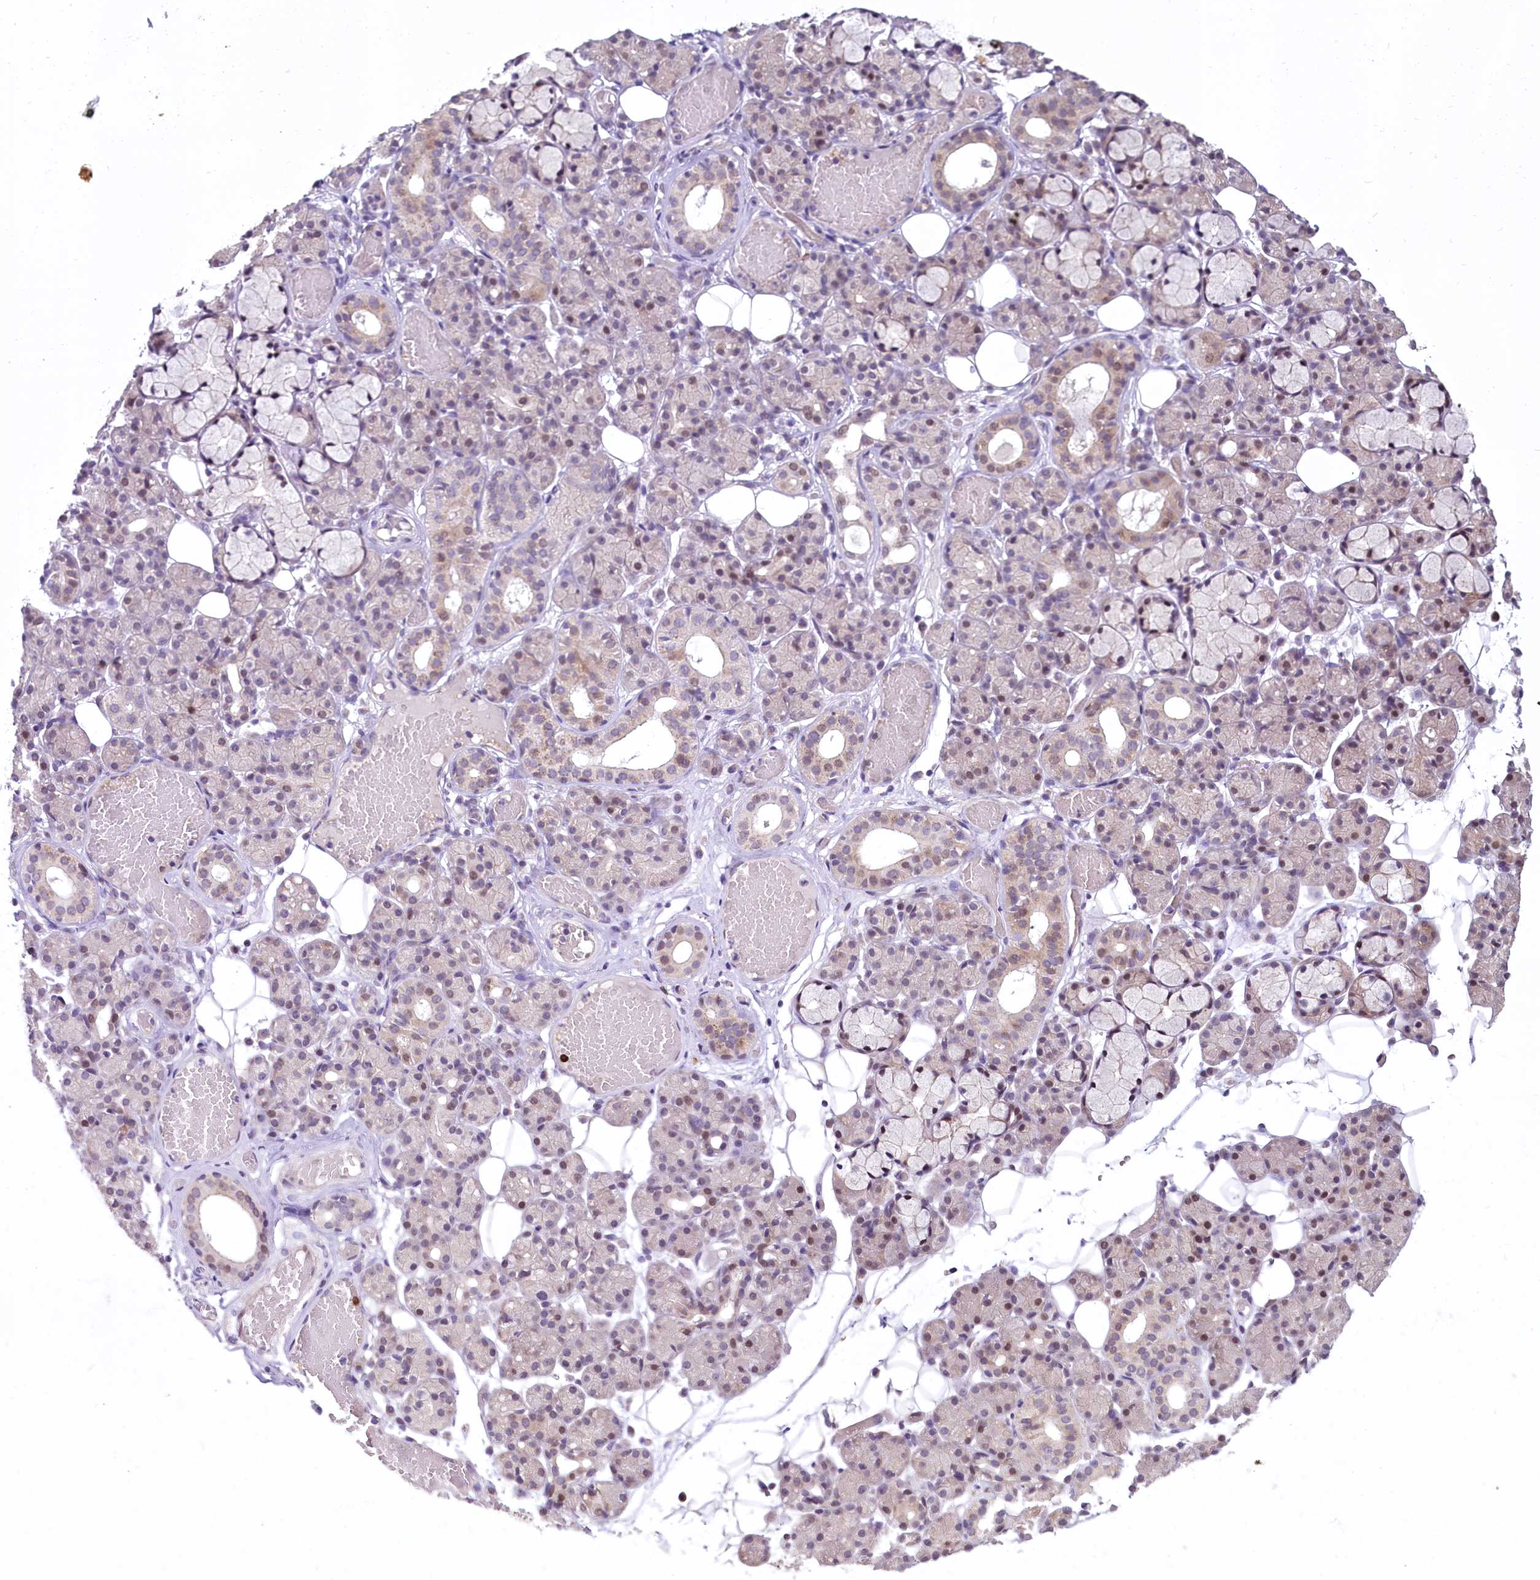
{"staining": {"intensity": "weak", "quantity": "<25%", "location": "cytoplasmic/membranous"}, "tissue": "salivary gland", "cell_type": "Glandular cells", "image_type": "normal", "snomed": [{"axis": "morphology", "description": "Normal tissue, NOS"}, {"axis": "topography", "description": "Salivary gland"}], "caption": "This photomicrograph is of normal salivary gland stained with immunohistochemistry to label a protein in brown with the nuclei are counter-stained blue. There is no staining in glandular cells. Brightfield microscopy of IHC stained with DAB (3,3'-diaminobenzidine) (brown) and hematoxylin (blue), captured at high magnification.", "gene": "BANK1", "patient": {"sex": "male", "age": 63}}